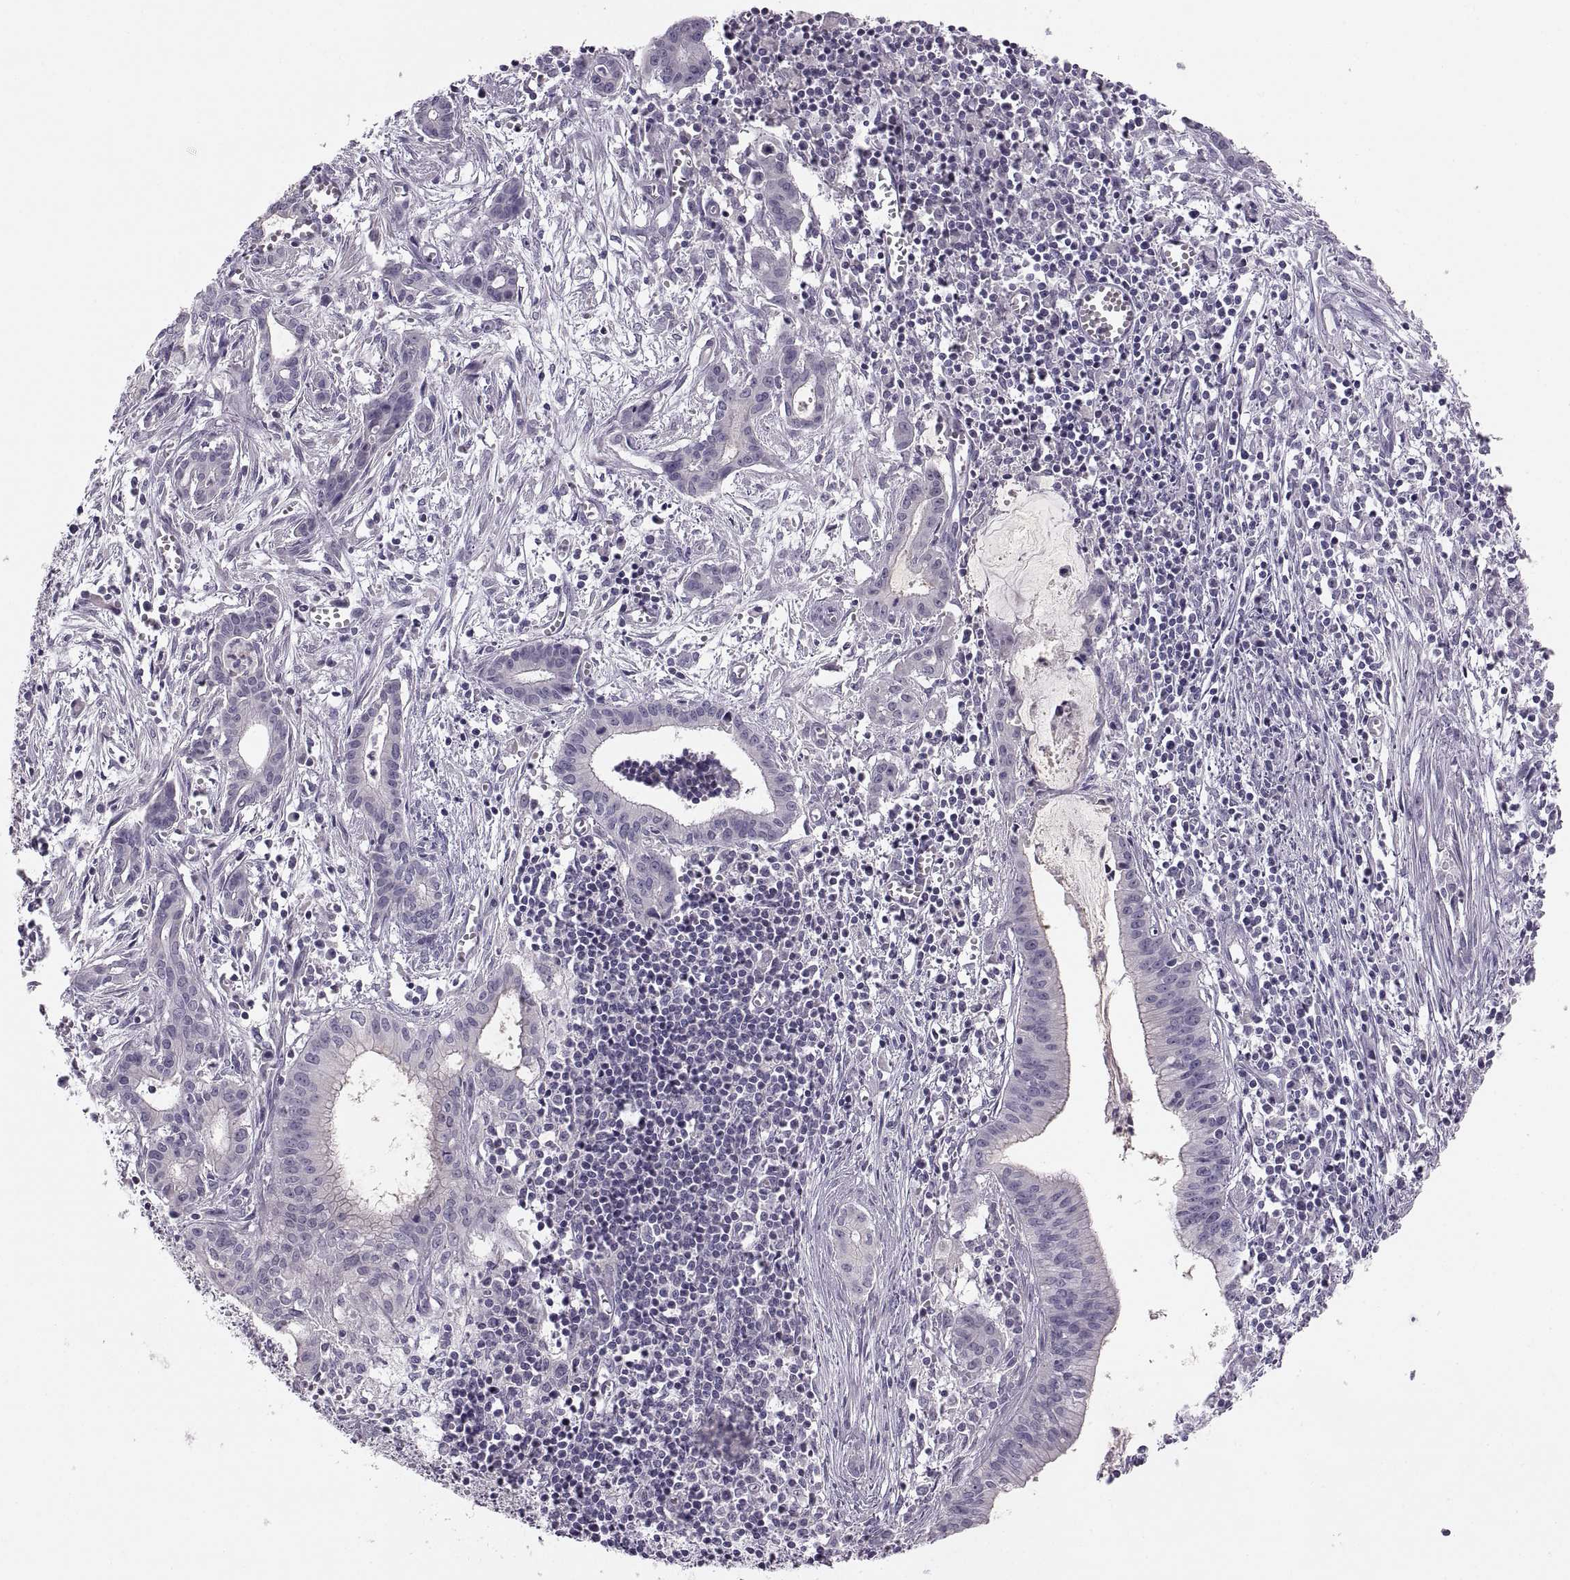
{"staining": {"intensity": "negative", "quantity": "none", "location": "none"}, "tissue": "pancreatic cancer", "cell_type": "Tumor cells", "image_type": "cancer", "snomed": [{"axis": "morphology", "description": "Adenocarcinoma, NOS"}, {"axis": "topography", "description": "Pancreas"}], "caption": "Tumor cells show no significant protein positivity in pancreatic cancer (adenocarcinoma).", "gene": "ADH6", "patient": {"sex": "male", "age": 48}}